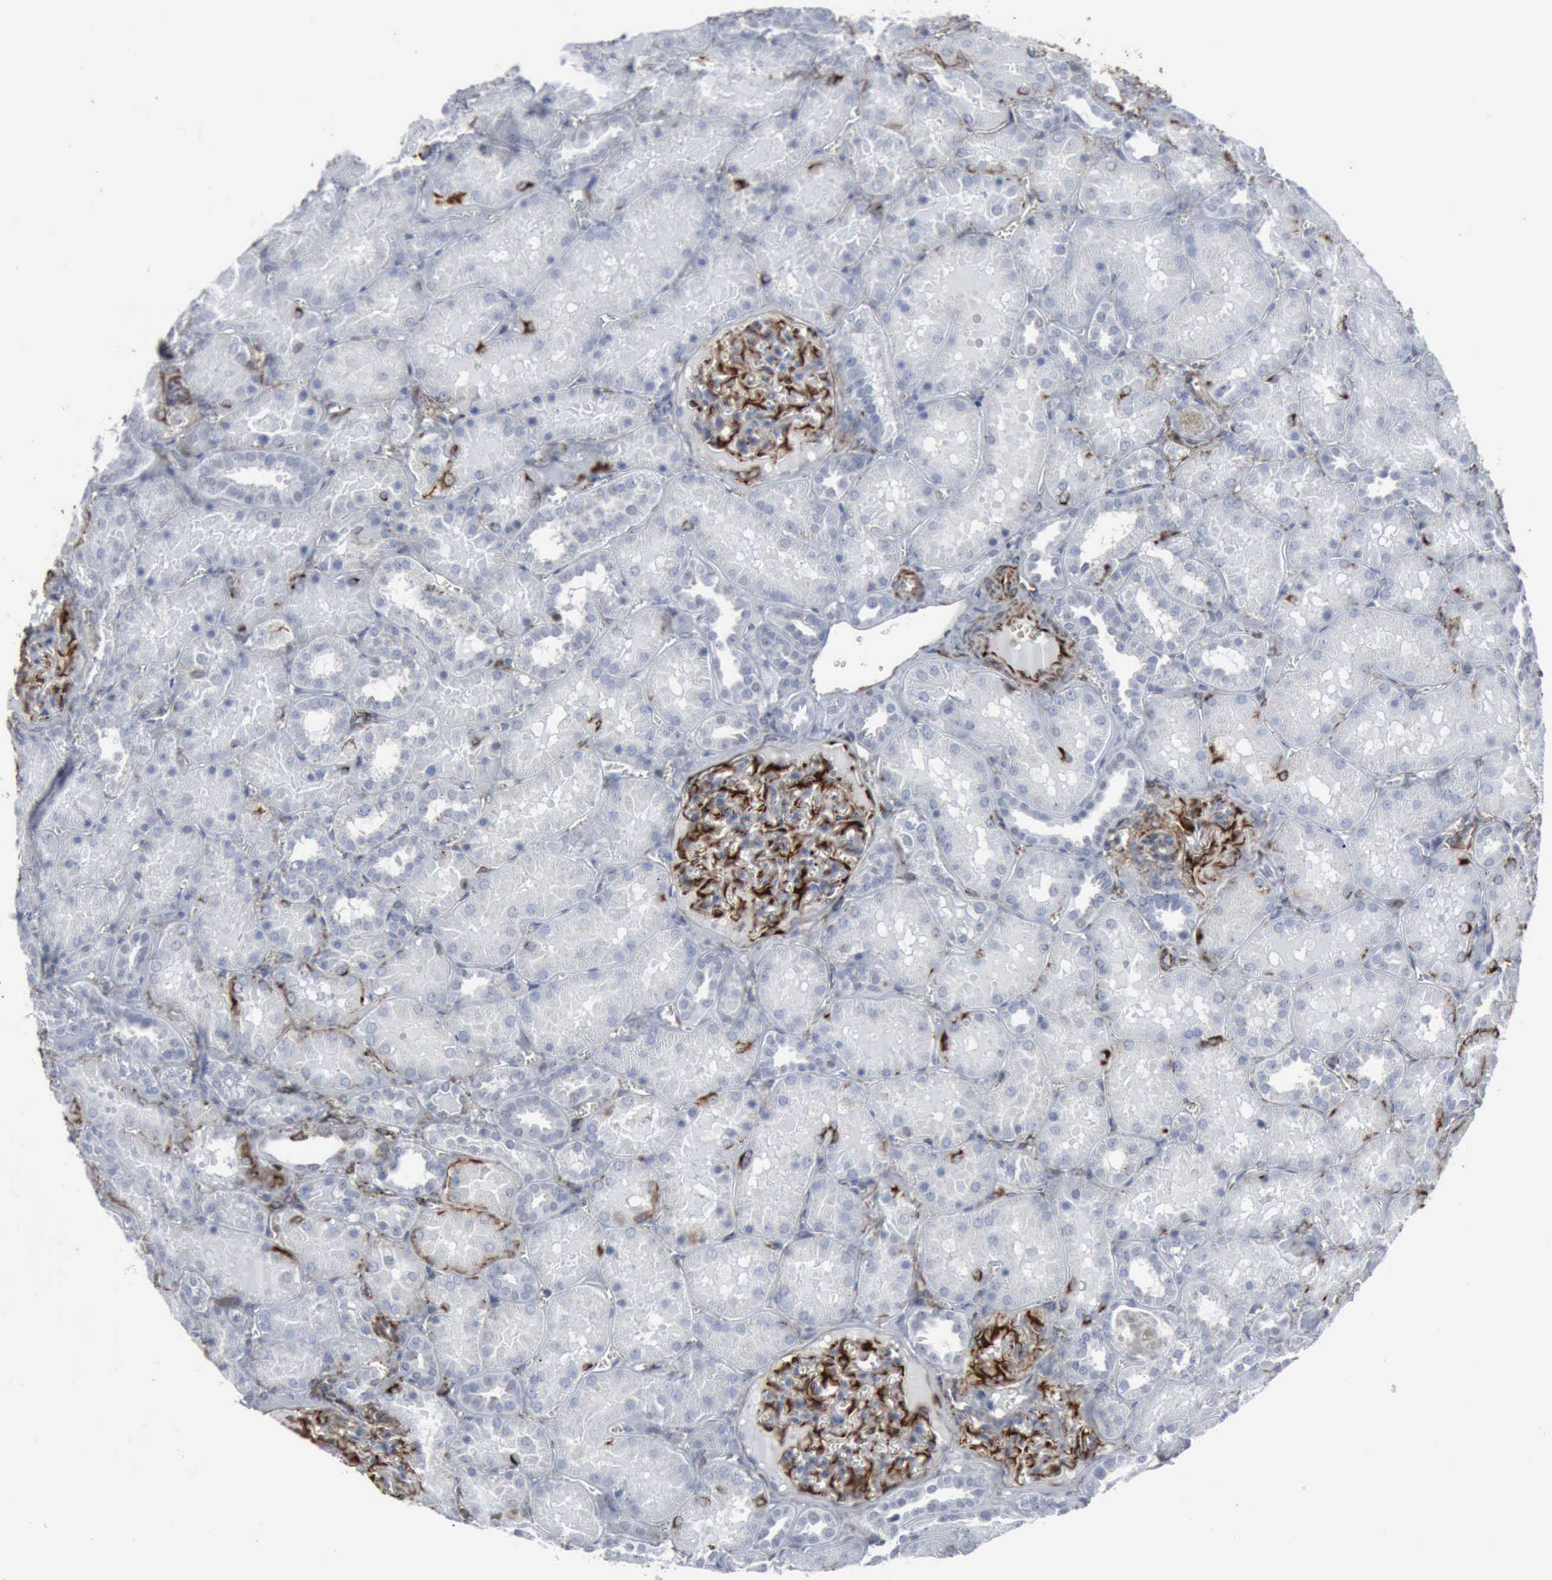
{"staining": {"intensity": "strong", "quantity": "25%-75%", "location": "cytoplasmic/membranous"}, "tissue": "kidney", "cell_type": "Cells in glomeruli", "image_type": "normal", "snomed": [{"axis": "morphology", "description": "Normal tissue, NOS"}, {"axis": "topography", "description": "Kidney"}], "caption": "Protein expression analysis of unremarkable human kidney reveals strong cytoplasmic/membranous staining in about 25%-75% of cells in glomeruli. The staining is performed using DAB brown chromogen to label protein expression. The nuclei are counter-stained blue using hematoxylin.", "gene": "CCNE1", "patient": {"sex": "female", "age": 52}}